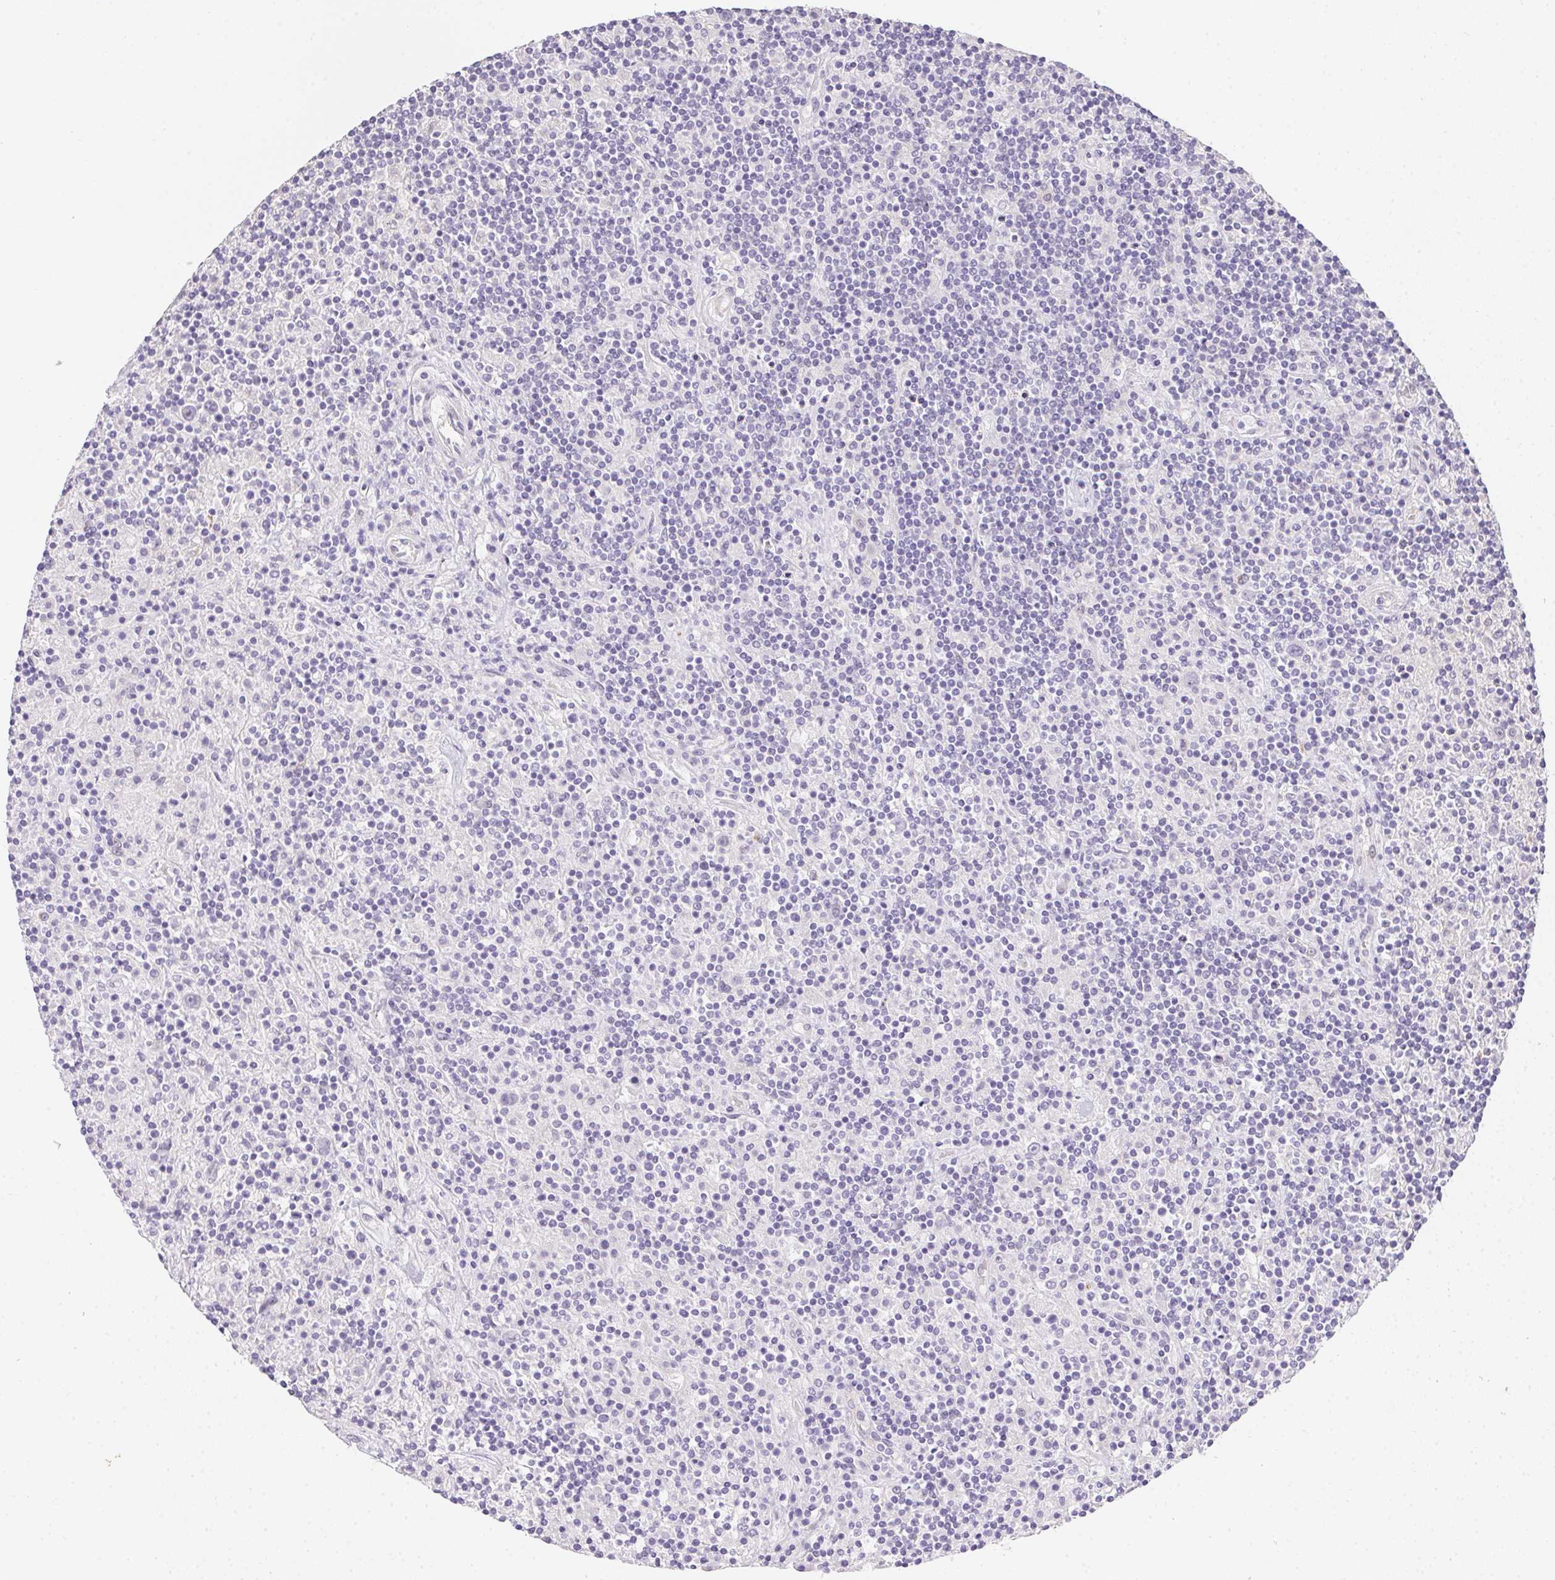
{"staining": {"intensity": "negative", "quantity": "none", "location": "none"}, "tissue": "lymphoma", "cell_type": "Tumor cells", "image_type": "cancer", "snomed": [{"axis": "morphology", "description": "Hodgkin's disease, NOS"}, {"axis": "topography", "description": "Lymph node"}], "caption": "High power microscopy micrograph of an IHC photomicrograph of lymphoma, revealing no significant positivity in tumor cells. Nuclei are stained in blue.", "gene": "MORC1", "patient": {"sex": "male", "age": 70}}